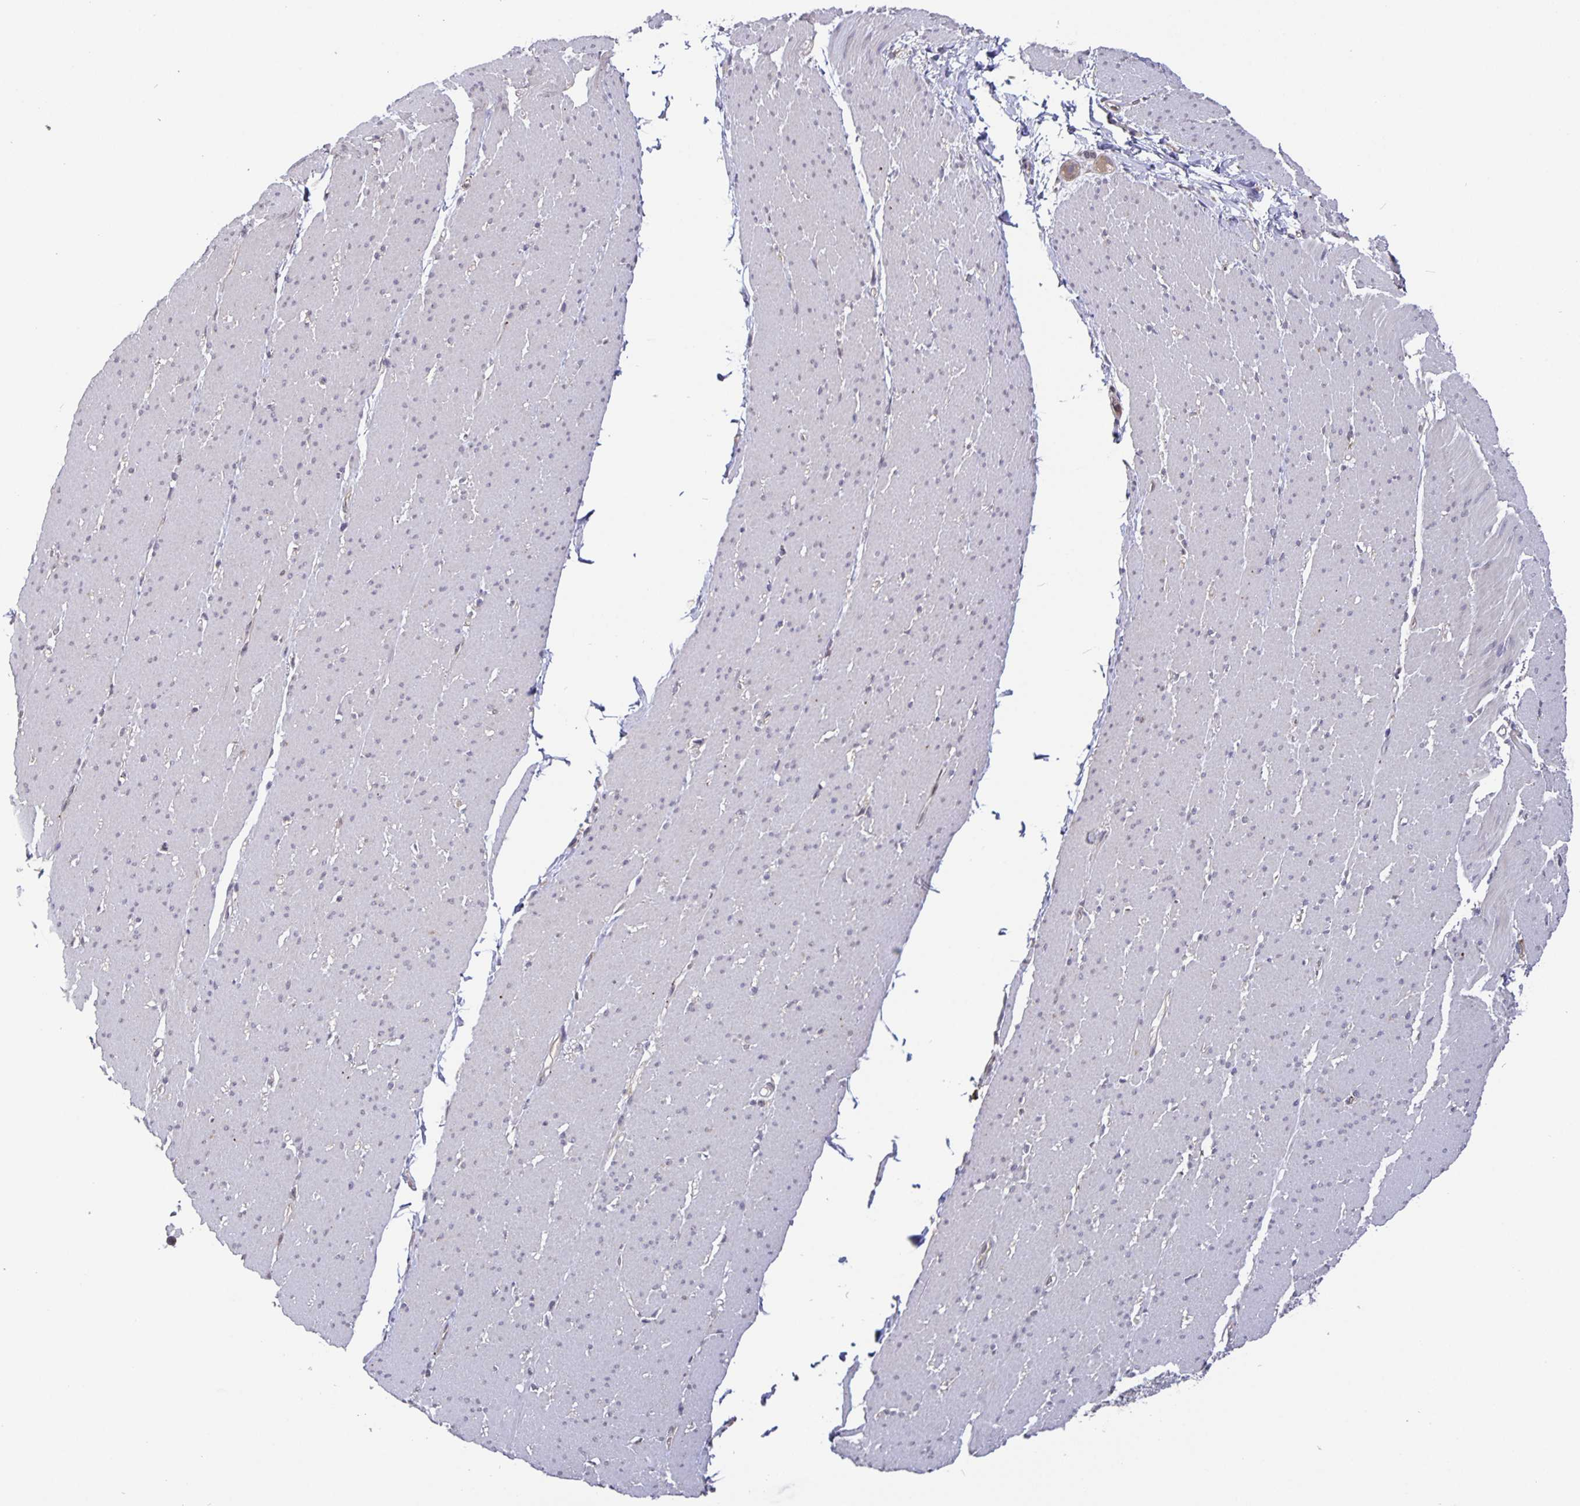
{"staining": {"intensity": "negative", "quantity": "none", "location": "none"}, "tissue": "smooth muscle", "cell_type": "Smooth muscle cells", "image_type": "normal", "snomed": [{"axis": "morphology", "description": "Normal tissue, NOS"}, {"axis": "topography", "description": "Smooth muscle"}, {"axis": "topography", "description": "Rectum"}], "caption": "This is an IHC micrograph of benign smooth muscle. There is no positivity in smooth muscle cells.", "gene": "FEM1C", "patient": {"sex": "male", "age": 53}}